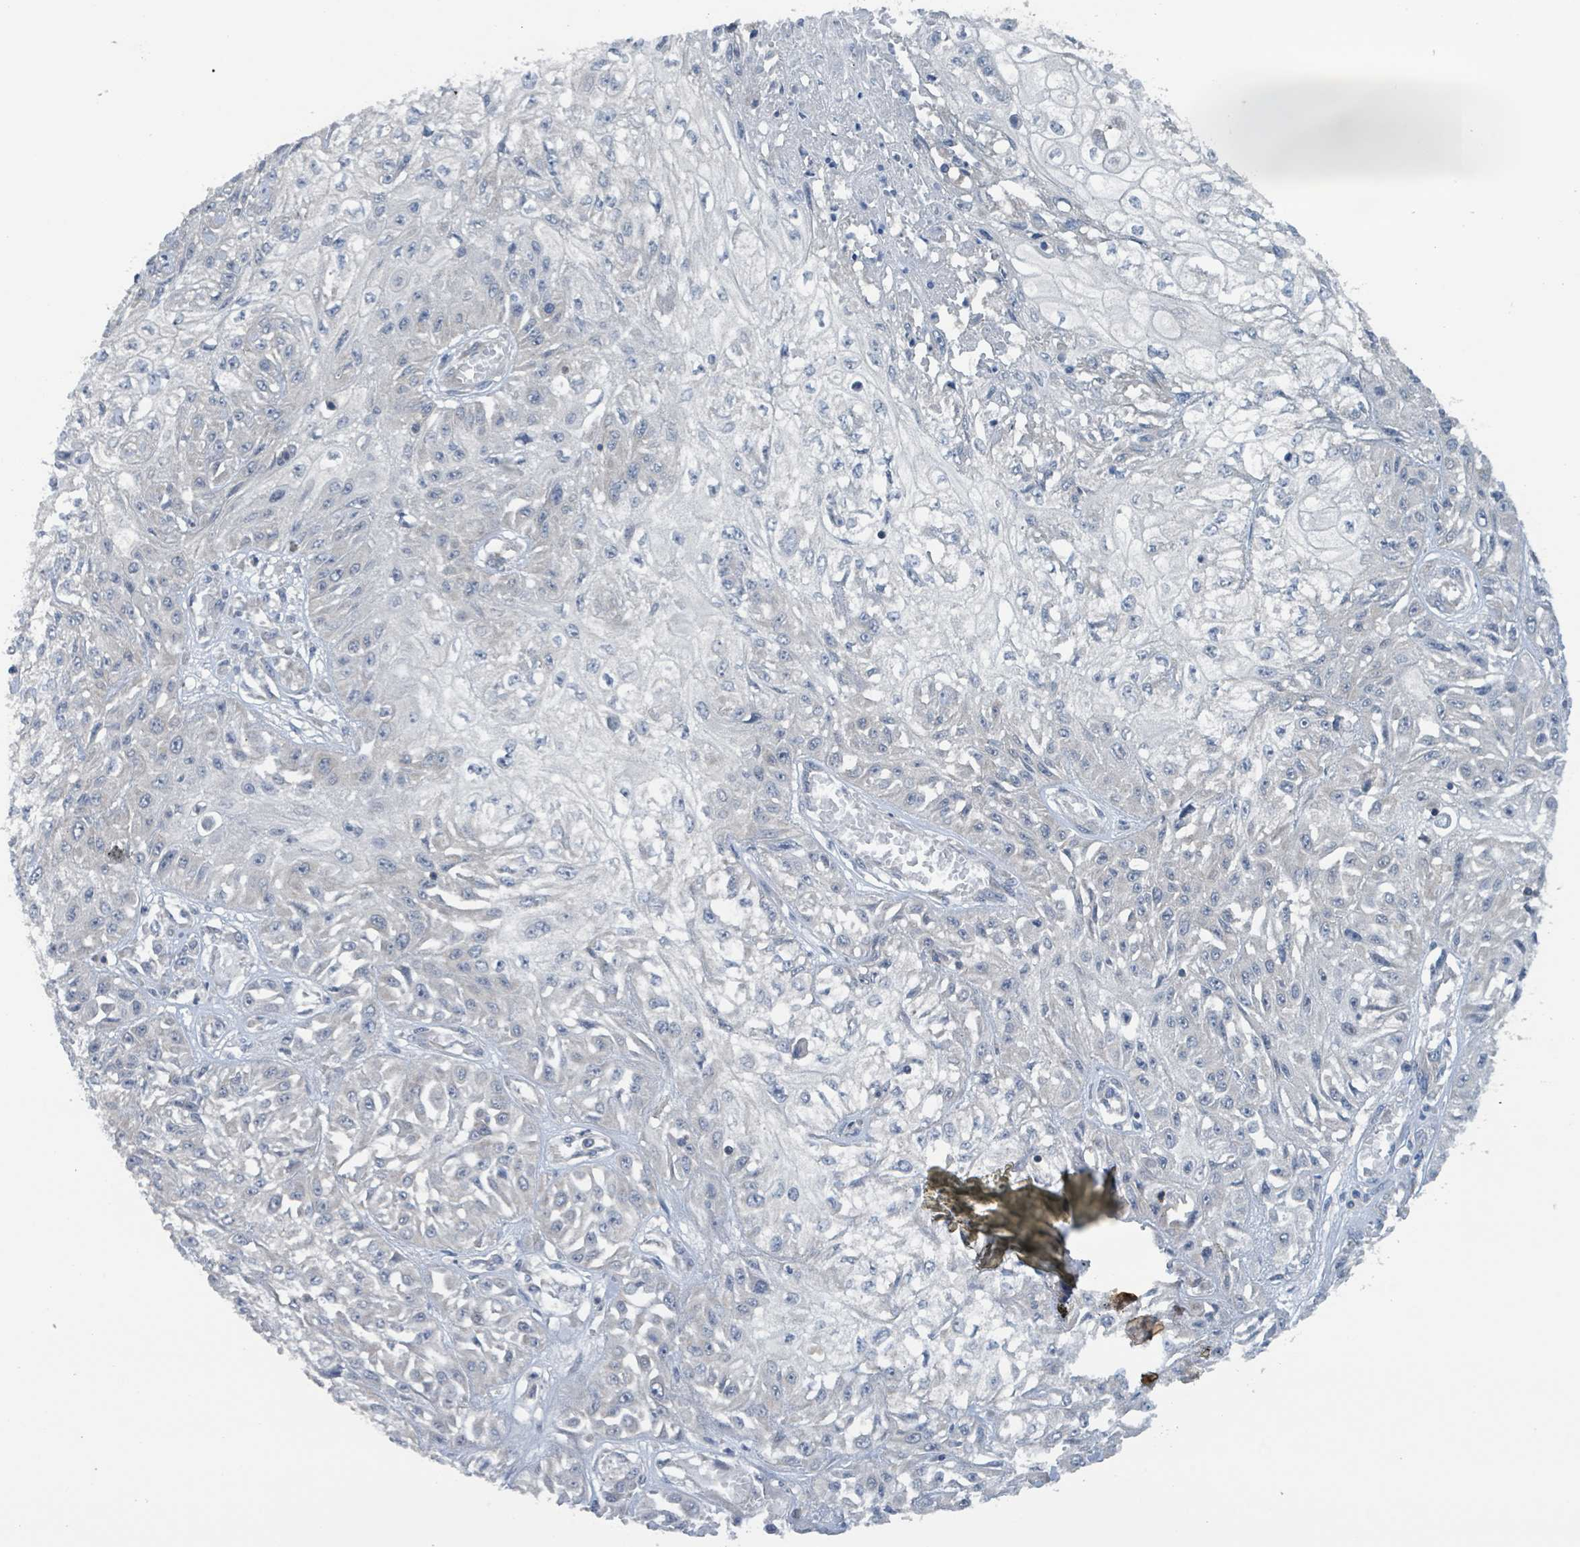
{"staining": {"intensity": "negative", "quantity": "none", "location": "none"}, "tissue": "skin cancer", "cell_type": "Tumor cells", "image_type": "cancer", "snomed": [{"axis": "morphology", "description": "Squamous cell carcinoma, NOS"}, {"axis": "morphology", "description": "Squamous cell carcinoma, metastatic, NOS"}, {"axis": "topography", "description": "Skin"}, {"axis": "topography", "description": "Lymph node"}], "caption": "A micrograph of human skin cancer is negative for staining in tumor cells.", "gene": "ACBD4", "patient": {"sex": "male", "age": 75}}